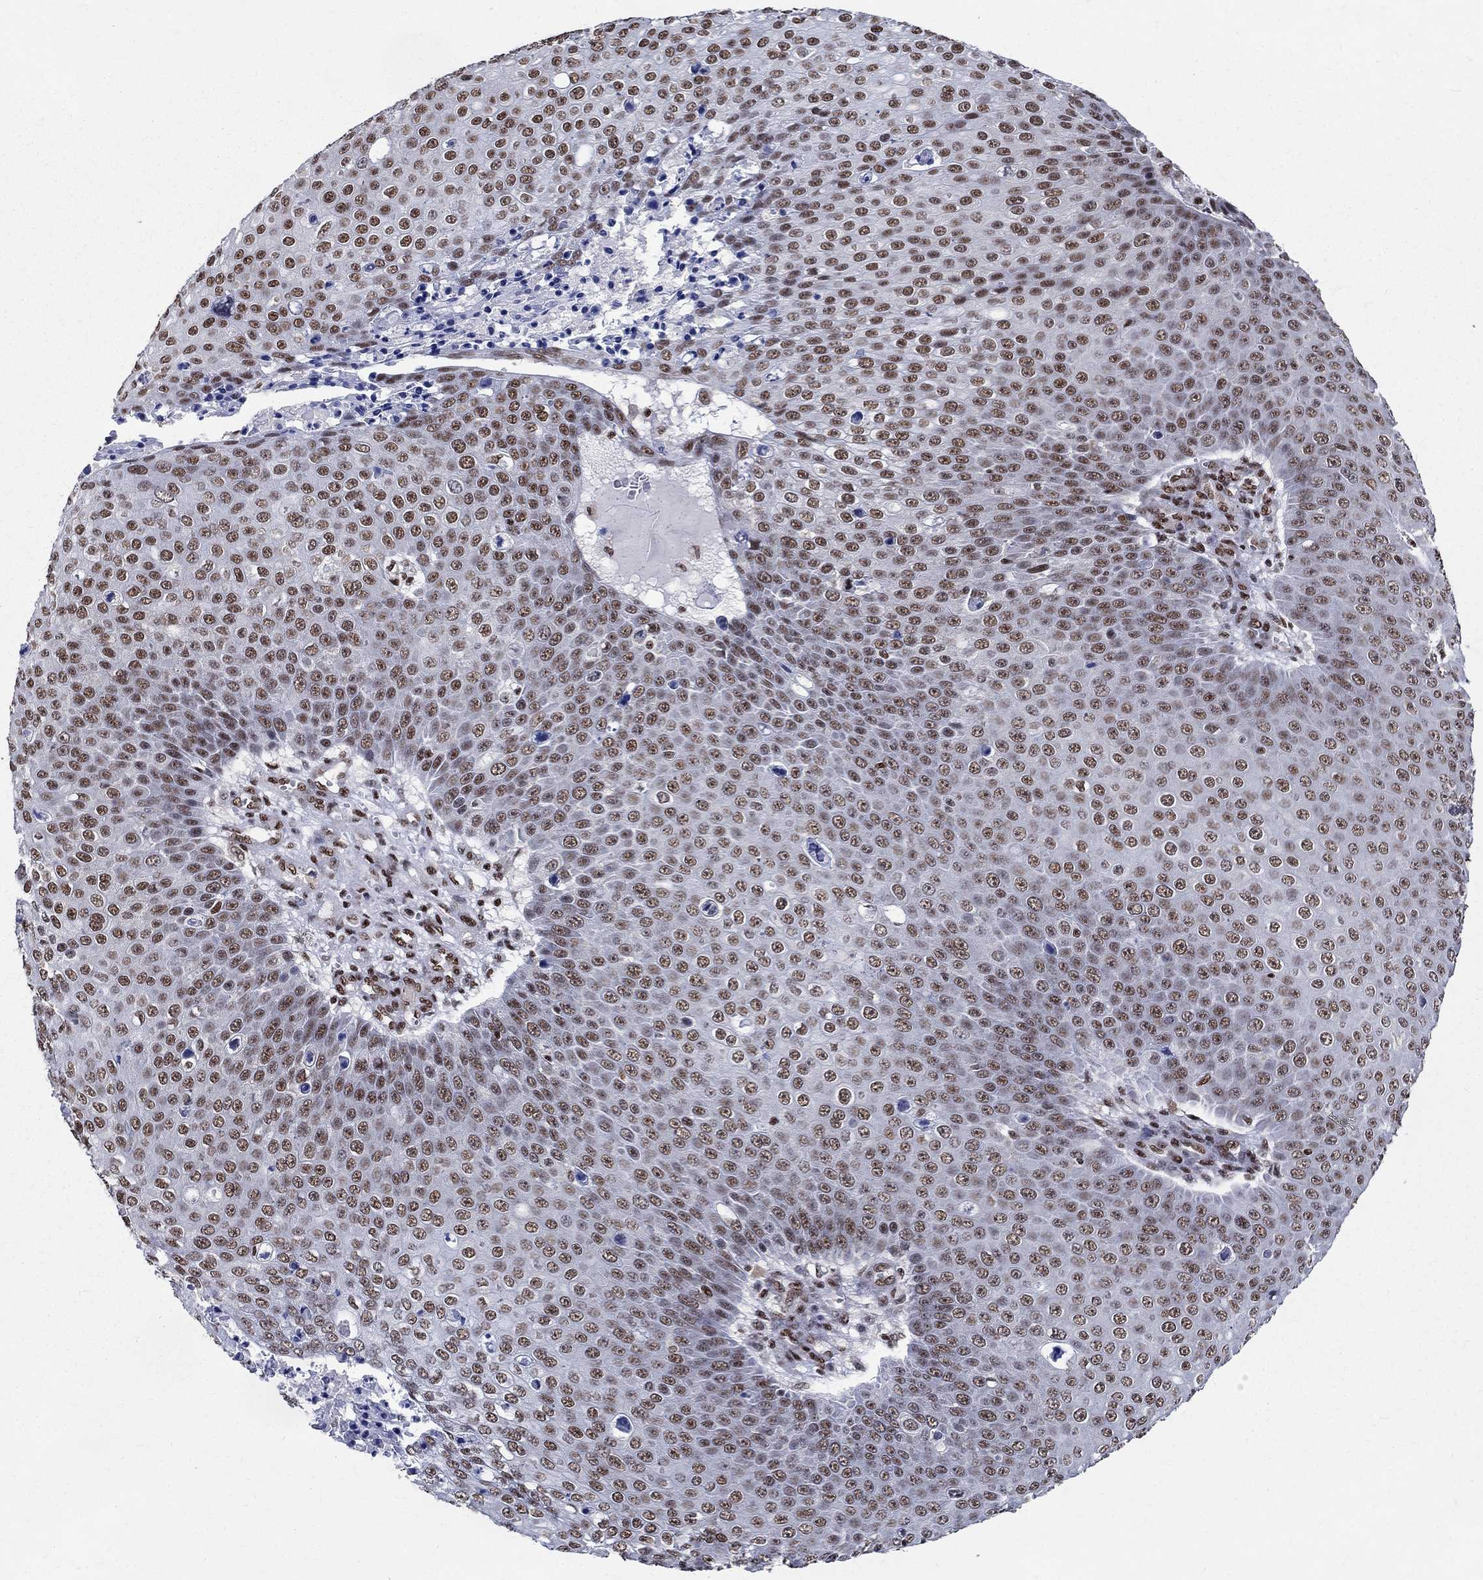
{"staining": {"intensity": "moderate", "quantity": ">75%", "location": "nuclear"}, "tissue": "skin cancer", "cell_type": "Tumor cells", "image_type": "cancer", "snomed": [{"axis": "morphology", "description": "Squamous cell carcinoma, NOS"}, {"axis": "topography", "description": "Skin"}], "caption": "High-power microscopy captured an immunohistochemistry (IHC) photomicrograph of skin cancer (squamous cell carcinoma), revealing moderate nuclear positivity in about >75% of tumor cells.", "gene": "FBXO16", "patient": {"sex": "male", "age": 71}}